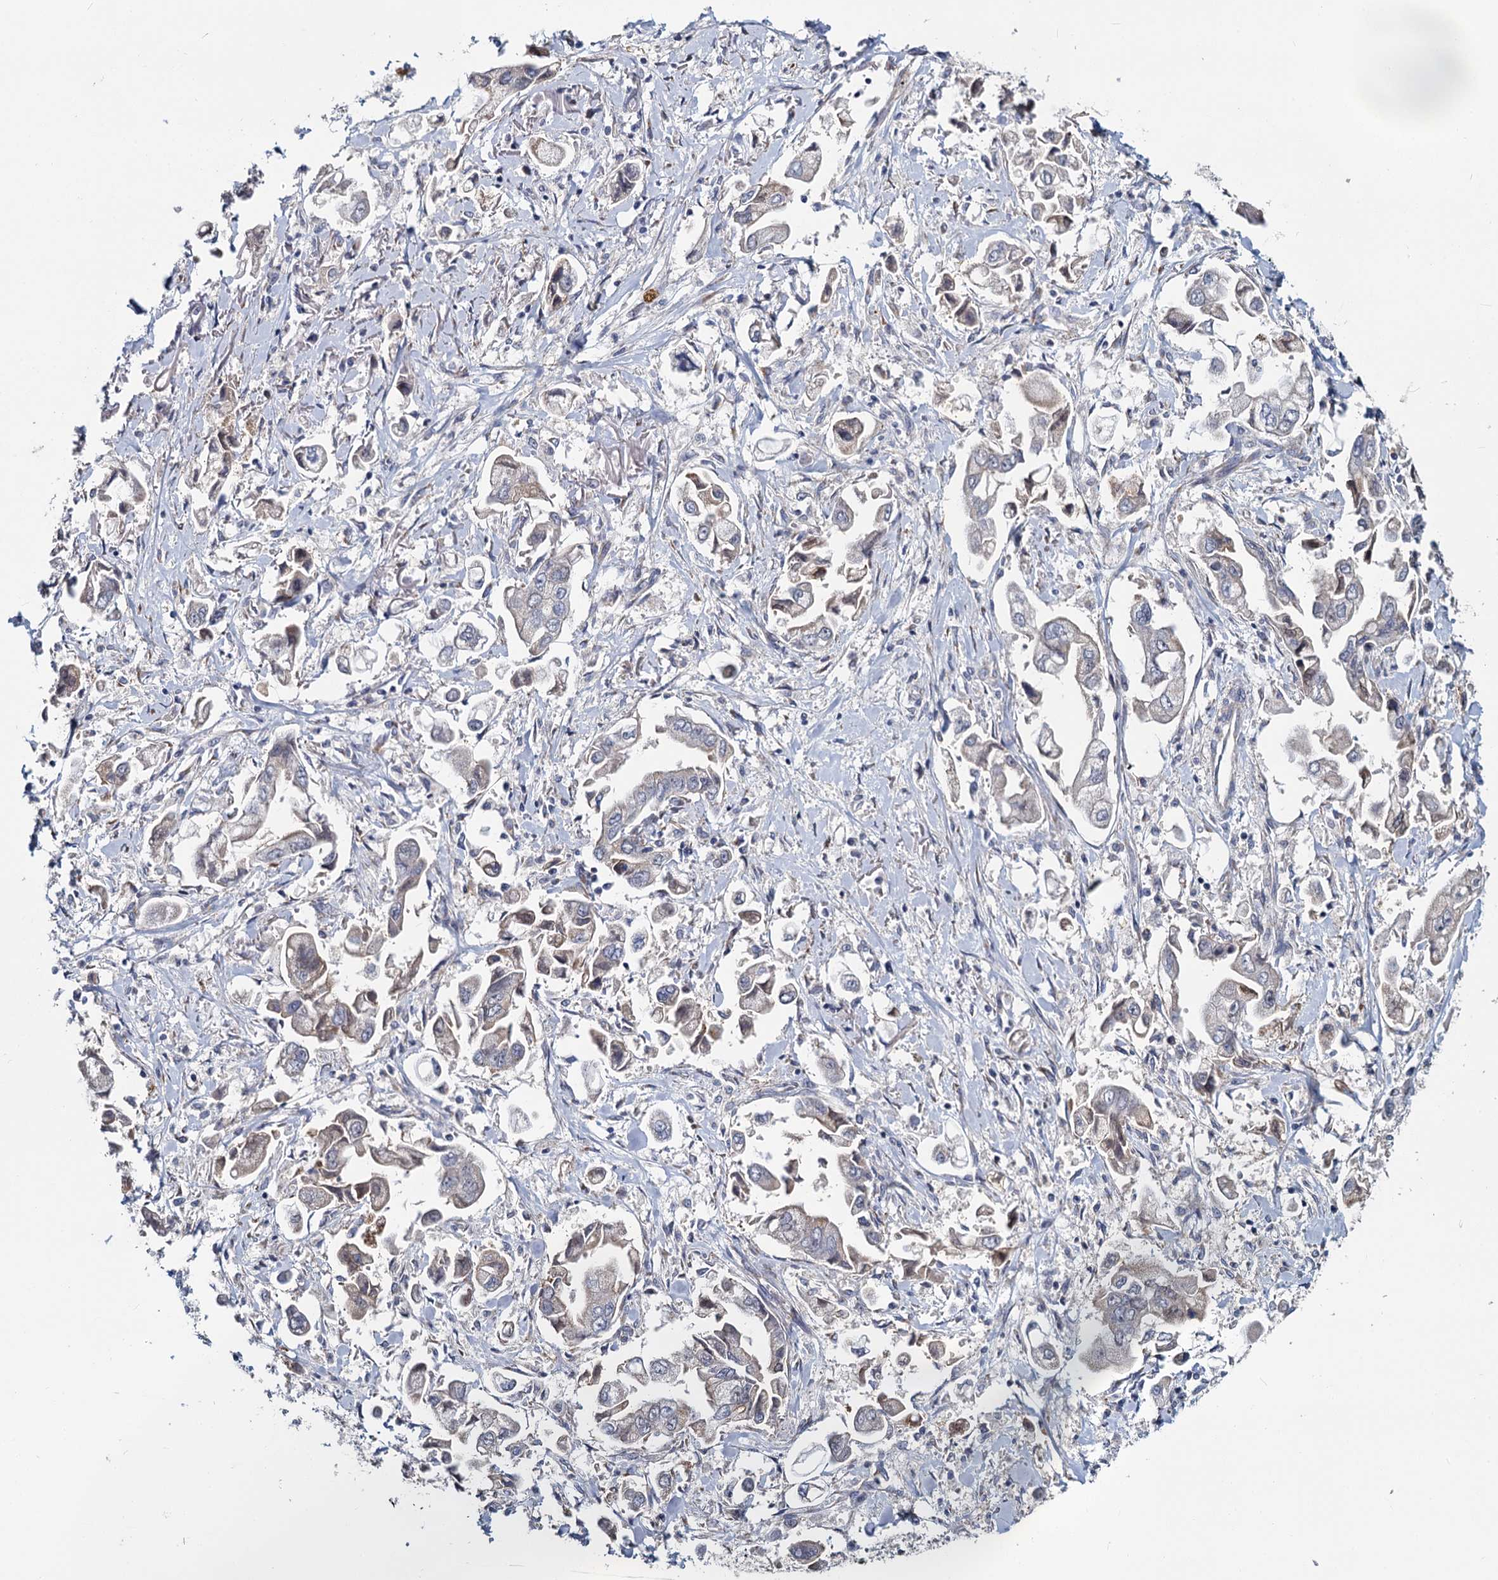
{"staining": {"intensity": "weak", "quantity": "<25%", "location": "cytoplasmic/membranous"}, "tissue": "stomach cancer", "cell_type": "Tumor cells", "image_type": "cancer", "snomed": [{"axis": "morphology", "description": "Adenocarcinoma, NOS"}, {"axis": "topography", "description": "Stomach"}], "caption": "Adenocarcinoma (stomach) was stained to show a protein in brown. There is no significant expression in tumor cells. (DAB immunohistochemistry (IHC) visualized using brightfield microscopy, high magnification).", "gene": "DCUN1D2", "patient": {"sex": "male", "age": 62}}